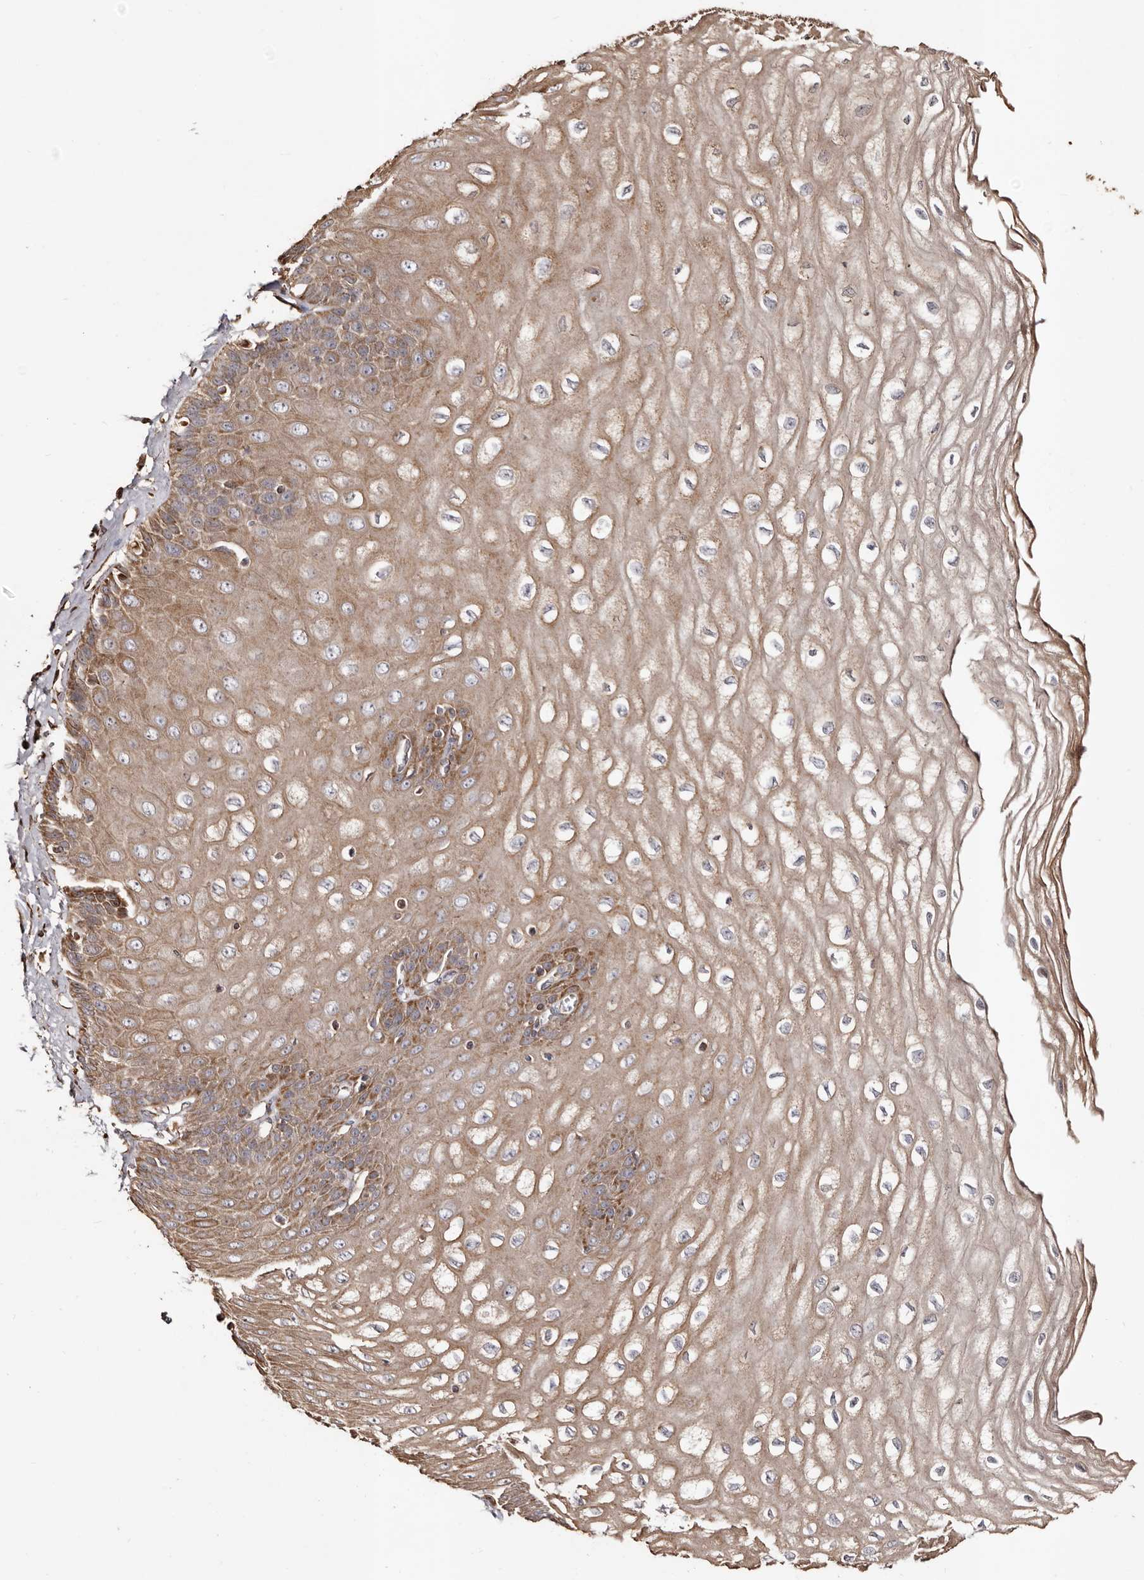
{"staining": {"intensity": "moderate", "quantity": ">75%", "location": "cytoplasmic/membranous"}, "tissue": "esophagus", "cell_type": "Squamous epithelial cells", "image_type": "normal", "snomed": [{"axis": "morphology", "description": "Normal tissue, NOS"}, {"axis": "topography", "description": "Esophagus"}], "caption": "A medium amount of moderate cytoplasmic/membranous expression is present in about >75% of squamous epithelial cells in normal esophagus.", "gene": "MACC1", "patient": {"sex": "male", "age": 60}}